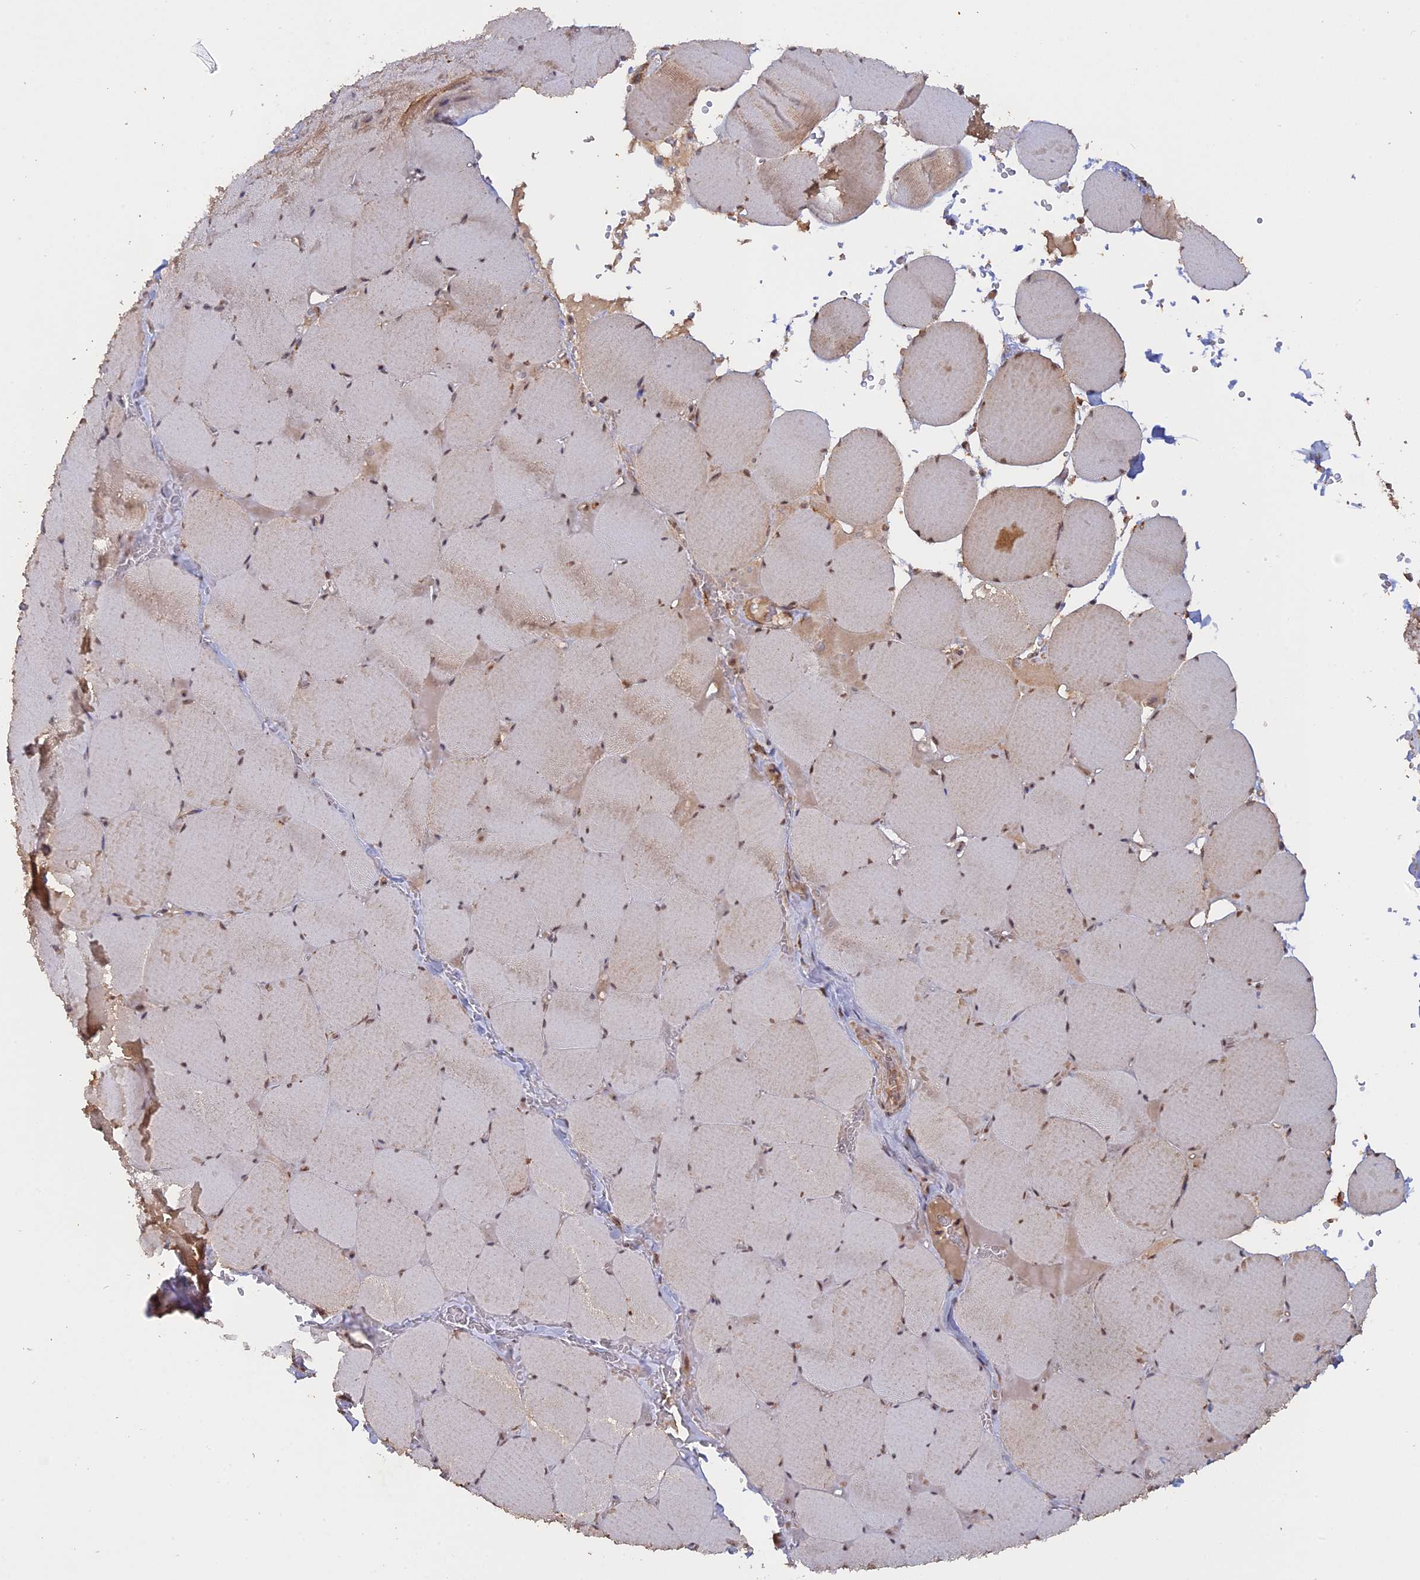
{"staining": {"intensity": "weak", "quantity": "25%-75%", "location": "cytoplasmic/membranous,nuclear"}, "tissue": "skeletal muscle", "cell_type": "Myocytes", "image_type": "normal", "snomed": [{"axis": "morphology", "description": "Normal tissue, NOS"}, {"axis": "topography", "description": "Skeletal muscle"}, {"axis": "topography", "description": "Head-Neck"}], "caption": "Protein staining by immunohistochemistry (IHC) shows weak cytoplasmic/membranous,nuclear expression in about 25%-75% of myocytes in normal skeletal muscle.", "gene": "FAM210B", "patient": {"sex": "male", "age": 66}}